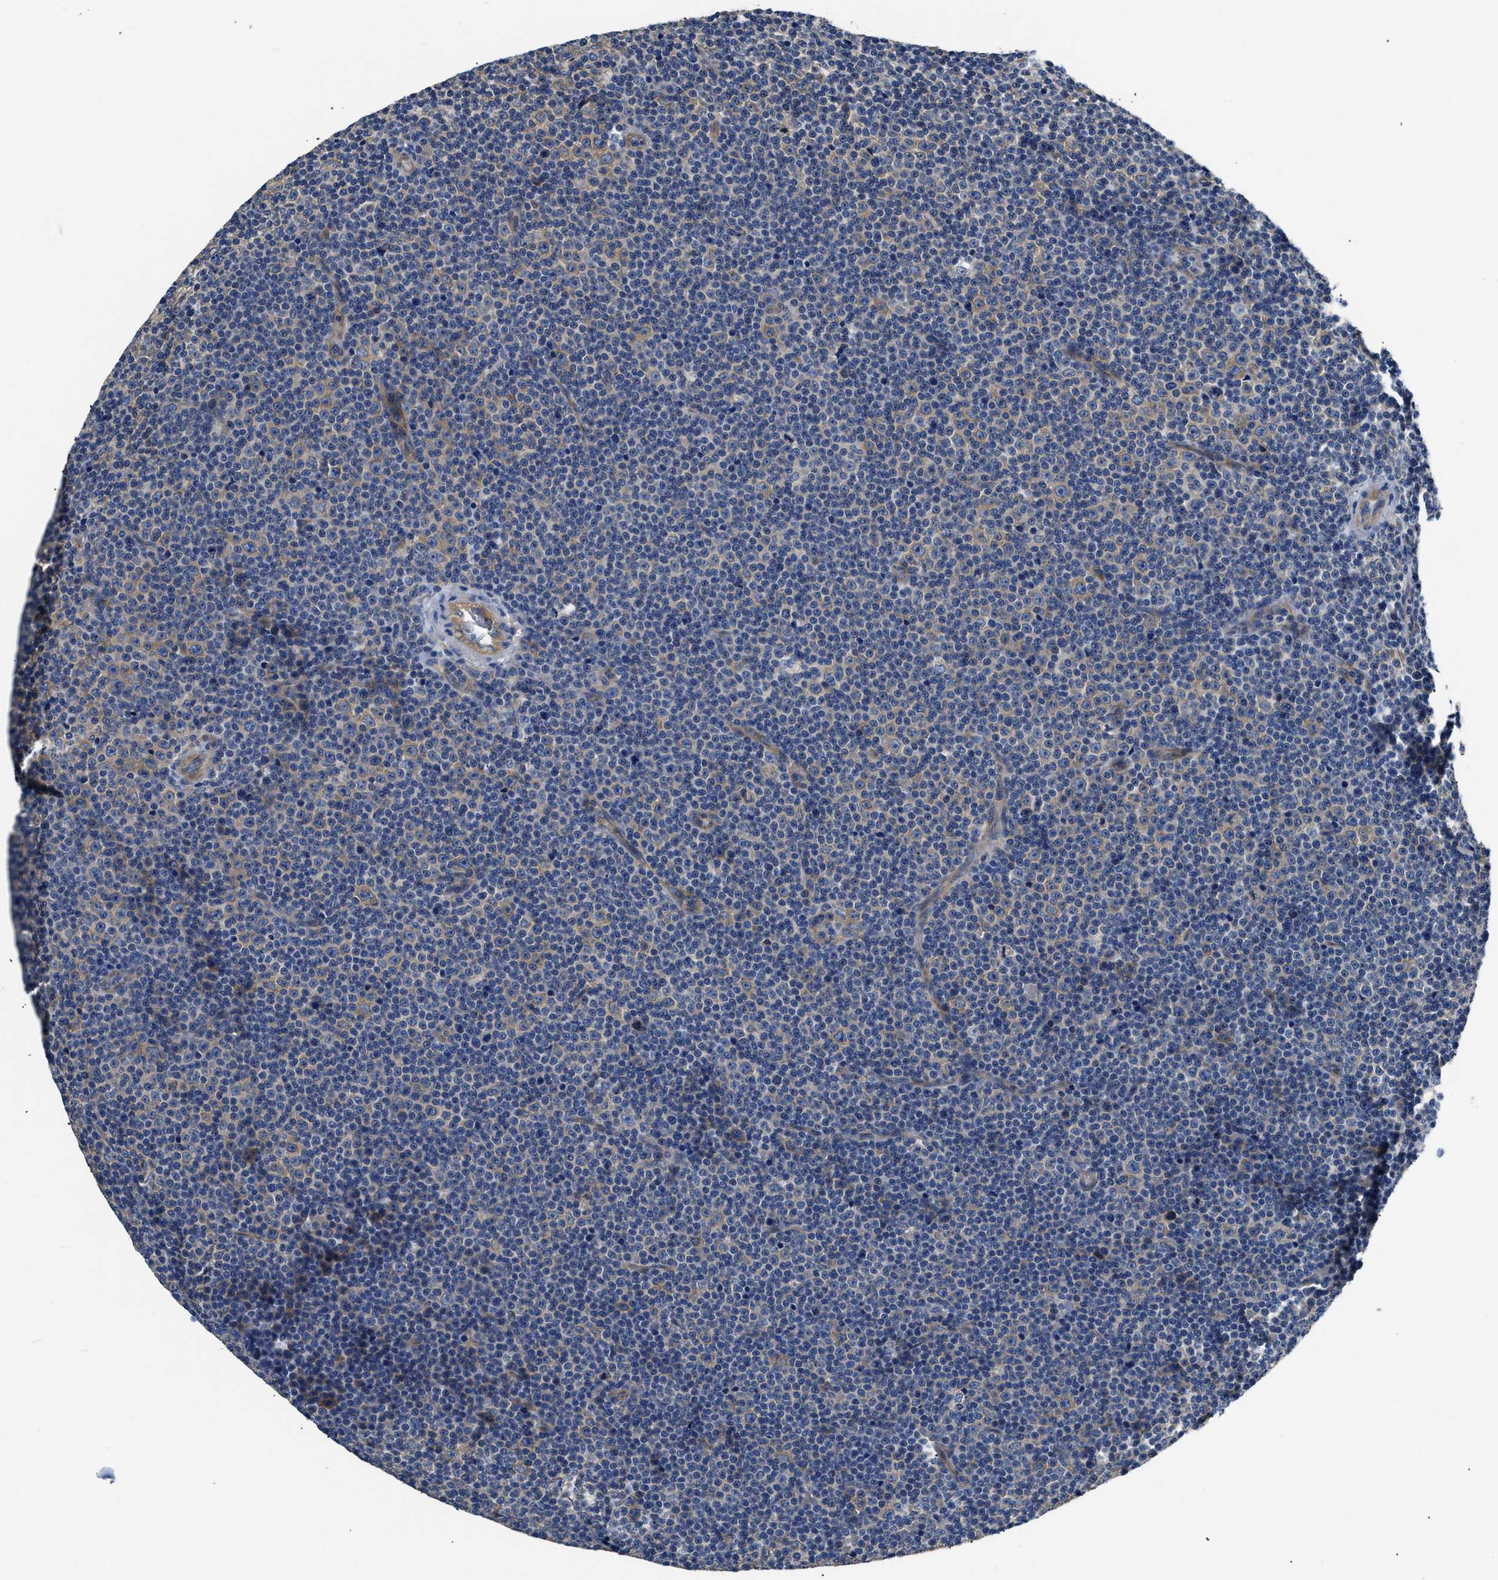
{"staining": {"intensity": "weak", "quantity": "<25%", "location": "cytoplasmic/membranous"}, "tissue": "lymphoma", "cell_type": "Tumor cells", "image_type": "cancer", "snomed": [{"axis": "morphology", "description": "Malignant lymphoma, non-Hodgkin's type, Low grade"}, {"axis": "topography", "description": "Lymph node"}], "caption": "Image shows no protein staining in tumor cells of malignant lymphoma, non-Hodgkin's type (low-grade) tissue.", "gene": "CSDE1", "patient": {"sex": "female", "age": 67}}